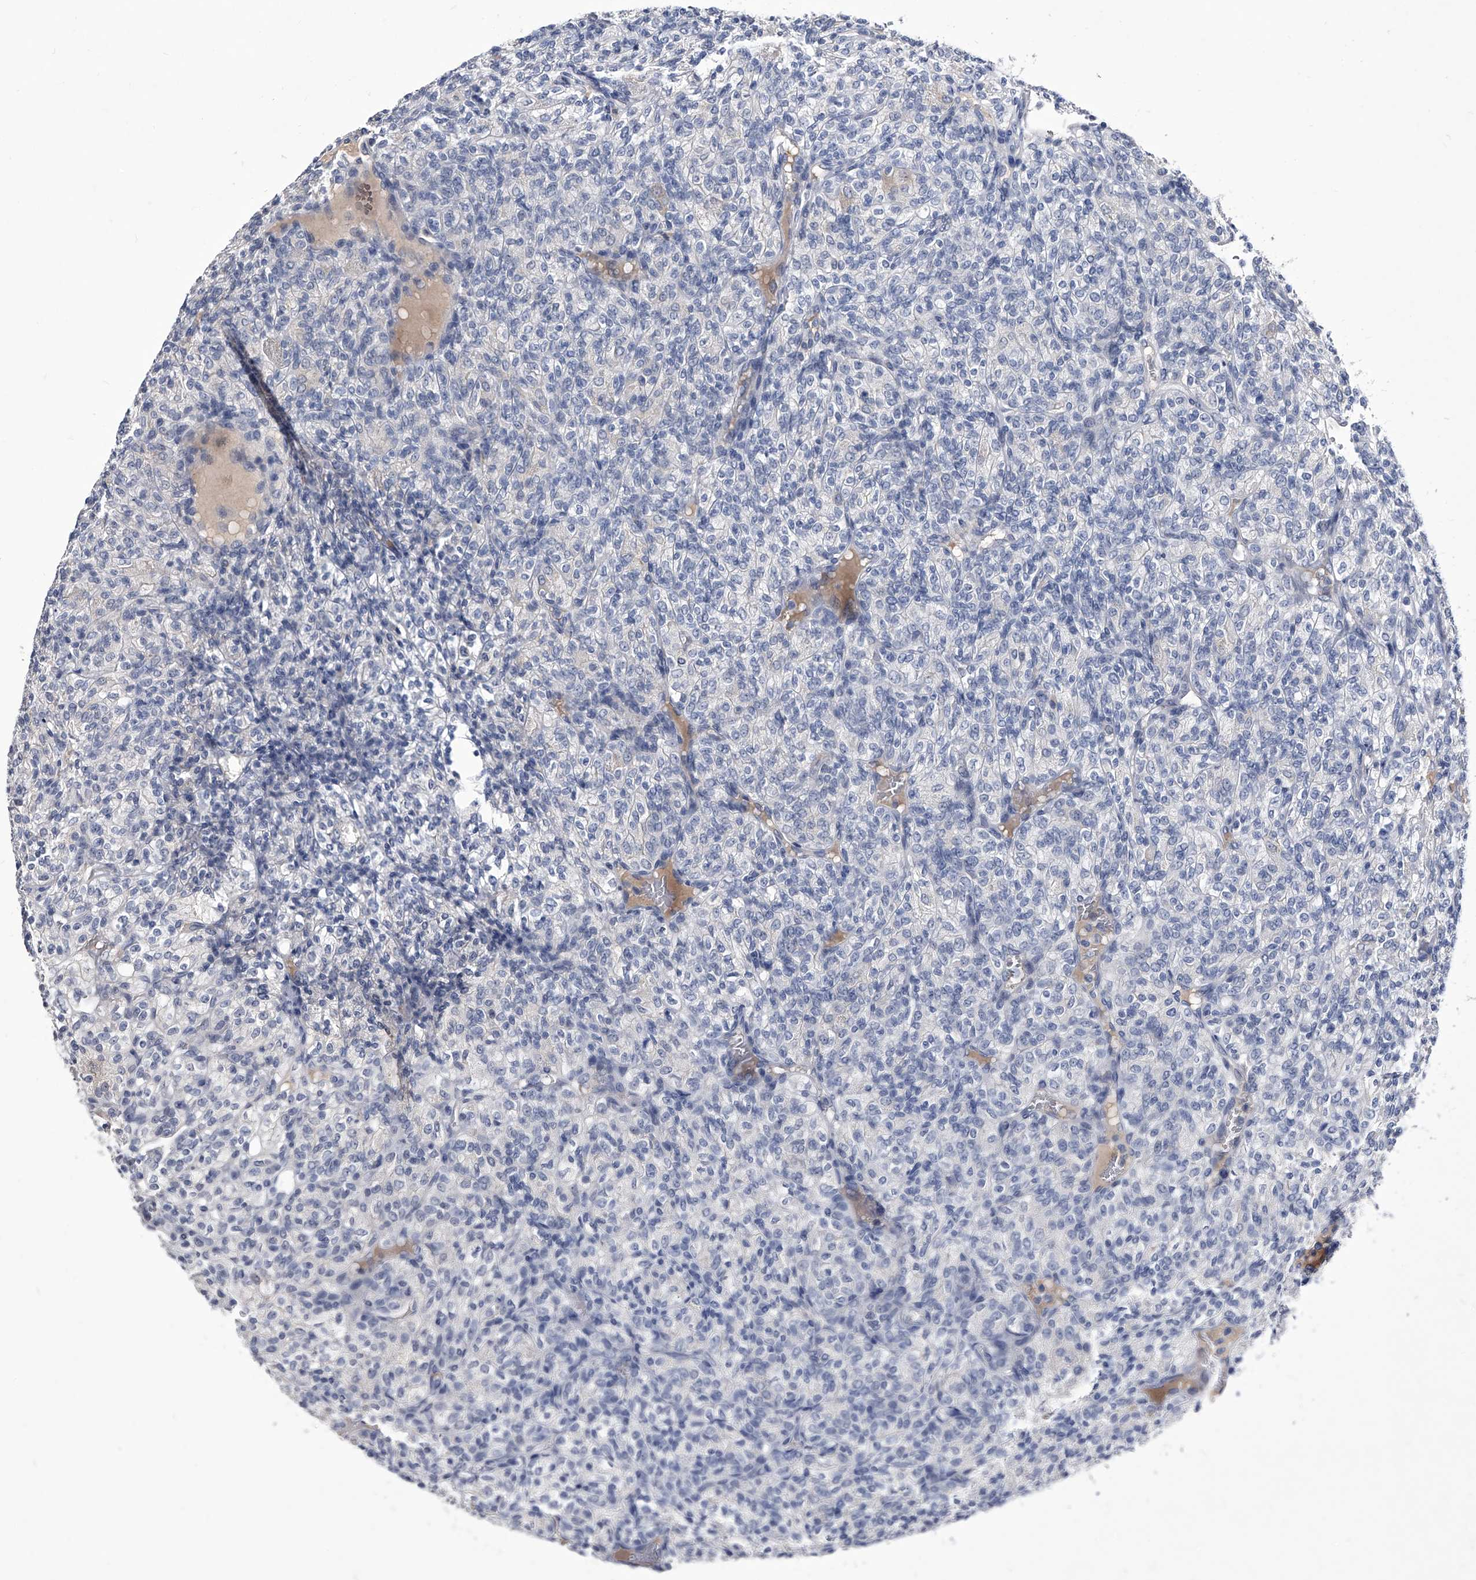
{"staining": {"intensity": "negative", "quantity": "none", "location": "none"}, "tissue": "renal cancer", "cell_type": "Tumor cells", "image_type": "cancer", "snomed": [{"axis": "morphology", "description": "Adenocarcinoma, NOS"}, {"axis": "topography", "description": "Kidney"}], "caption": "Tumor cells show no significant protein expression in renal cancer.", "gene": "CRISP2", "patient": {"sex": "male", "age": 77}}